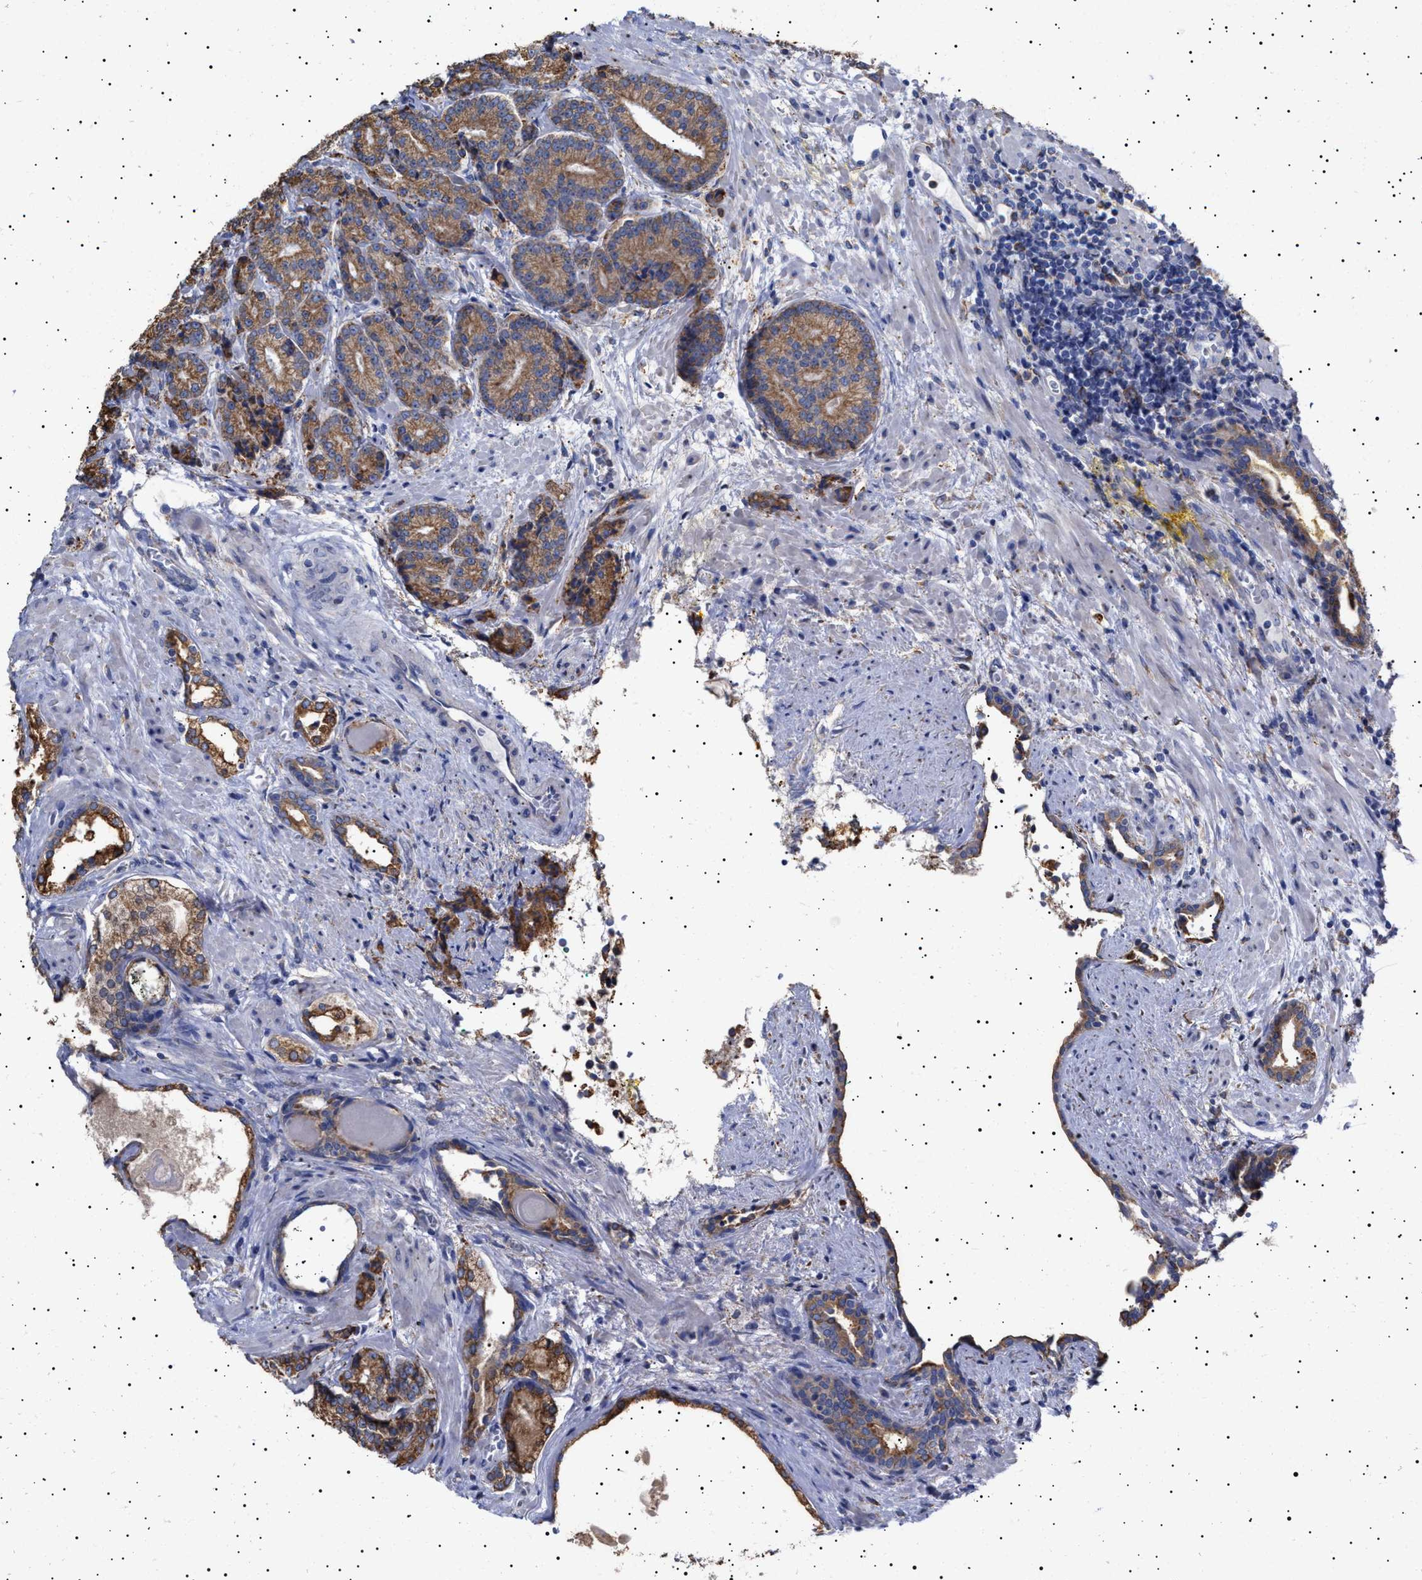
{"staining": {"intensity": "moderate", "quantity": ">75%", "location": "cytoplasmic/membranous"}, "tissue": "prostate cancer", "cell_type": "Tumor cells", "image_type": "cancer", "snomed": [{"axis": "morphology", "description": "Adenocarcinoma, High grade"}, {"axis": "topography", "description": "Prostate"}], "caption": "A medium amount of moderate cytoplasmic/membranous staining is seen in about >75% of tumor cells in high-grade adenocarcinoma (prostate) tissue.", "gene": "ERCC6L2", "patient": {"sex": "male", "age": 61}}